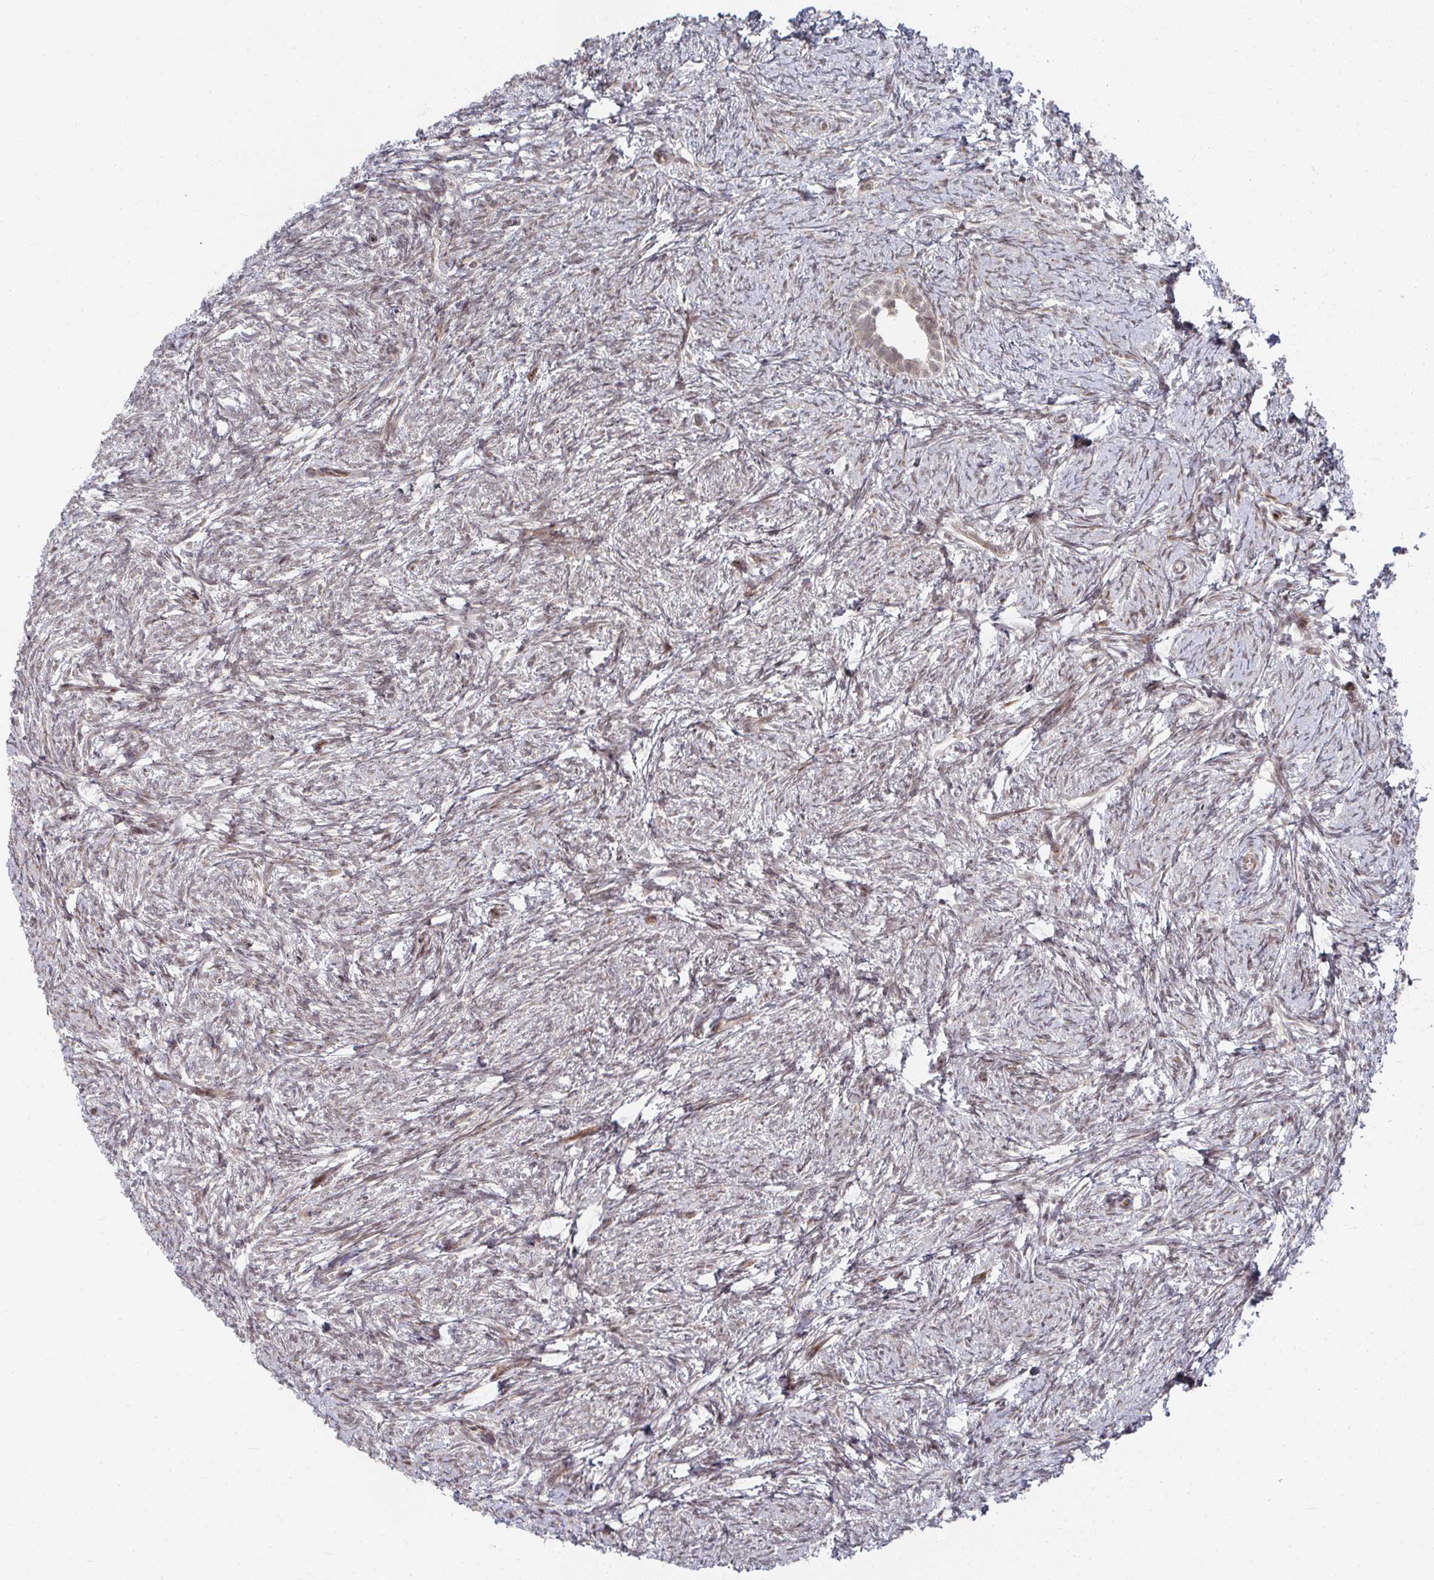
{"staining": {"intensity": "moderate", "quantity": ">75%", "location": "cytoplasmic/membranous"}, "tissue": "ovary", "cell_type": "Follicle cells", "image_type": "normal", "snomed": [{"axis": "morphology", "description": "Normal tissue, NOS"}, {"axis": "topography", "description": "Ovary"}], "caption": "The immunohistochemical stain shows moderate cytoplasmic/membranous positivity in follicle cells of benign ovary. The staining was performed using DAB (3,3'-diaminobenzidine), with brown indicating positive protein expression. Nuclei are stained blue with hematoxylin.", "gene": "RBBP5", "patient": {"sex": "female", "age": 41}}